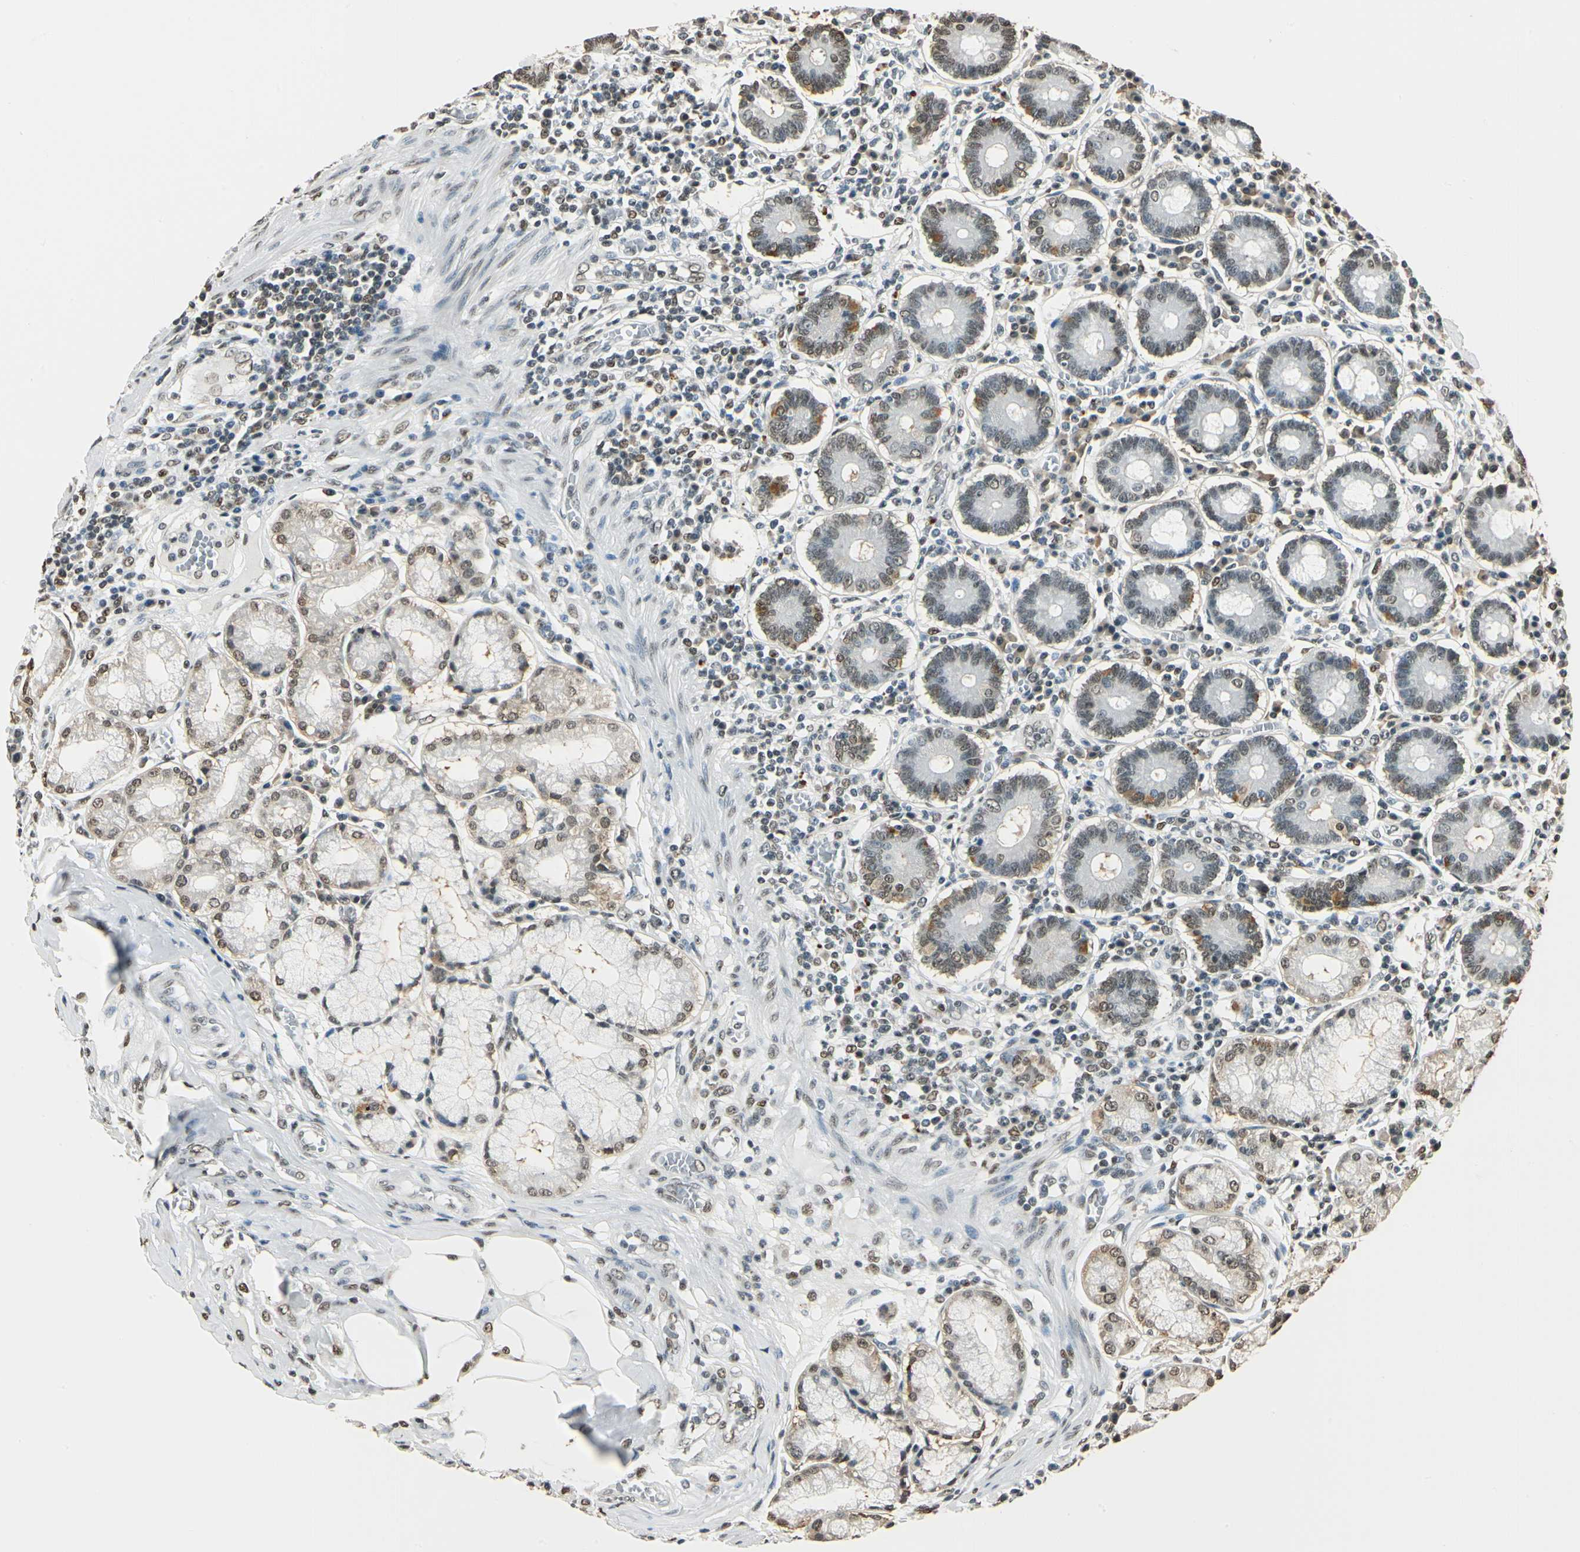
{"staining": {"intensity": "moderate", "quantity": "25%-75%", "location": "cytoplasmic/membranous,nuclear"}, "tissue": "duodenum", "cell_type": "Glandular cells", "image_type": "normal", "snomed": [{"axis": "morphology", "description": "Normal tissue, NOS"}, {"axis": "topography", "description": "Duodenum"}], "caption": "Brown immunohistochemical staining in unremarkable human duodenum shows moderate cytoplasmic/membranous,nuclear expression in about 25%-75% of glandular cells. The staining was performed using DAB (3,3'-diaminobenzidine) to visualize the protein expression in brown, while the nuclei were stained in blue with hematoxylin (Magnification: 20x).", "gene": "FANCG", "patient": {"sex": "female", "age": 73}}